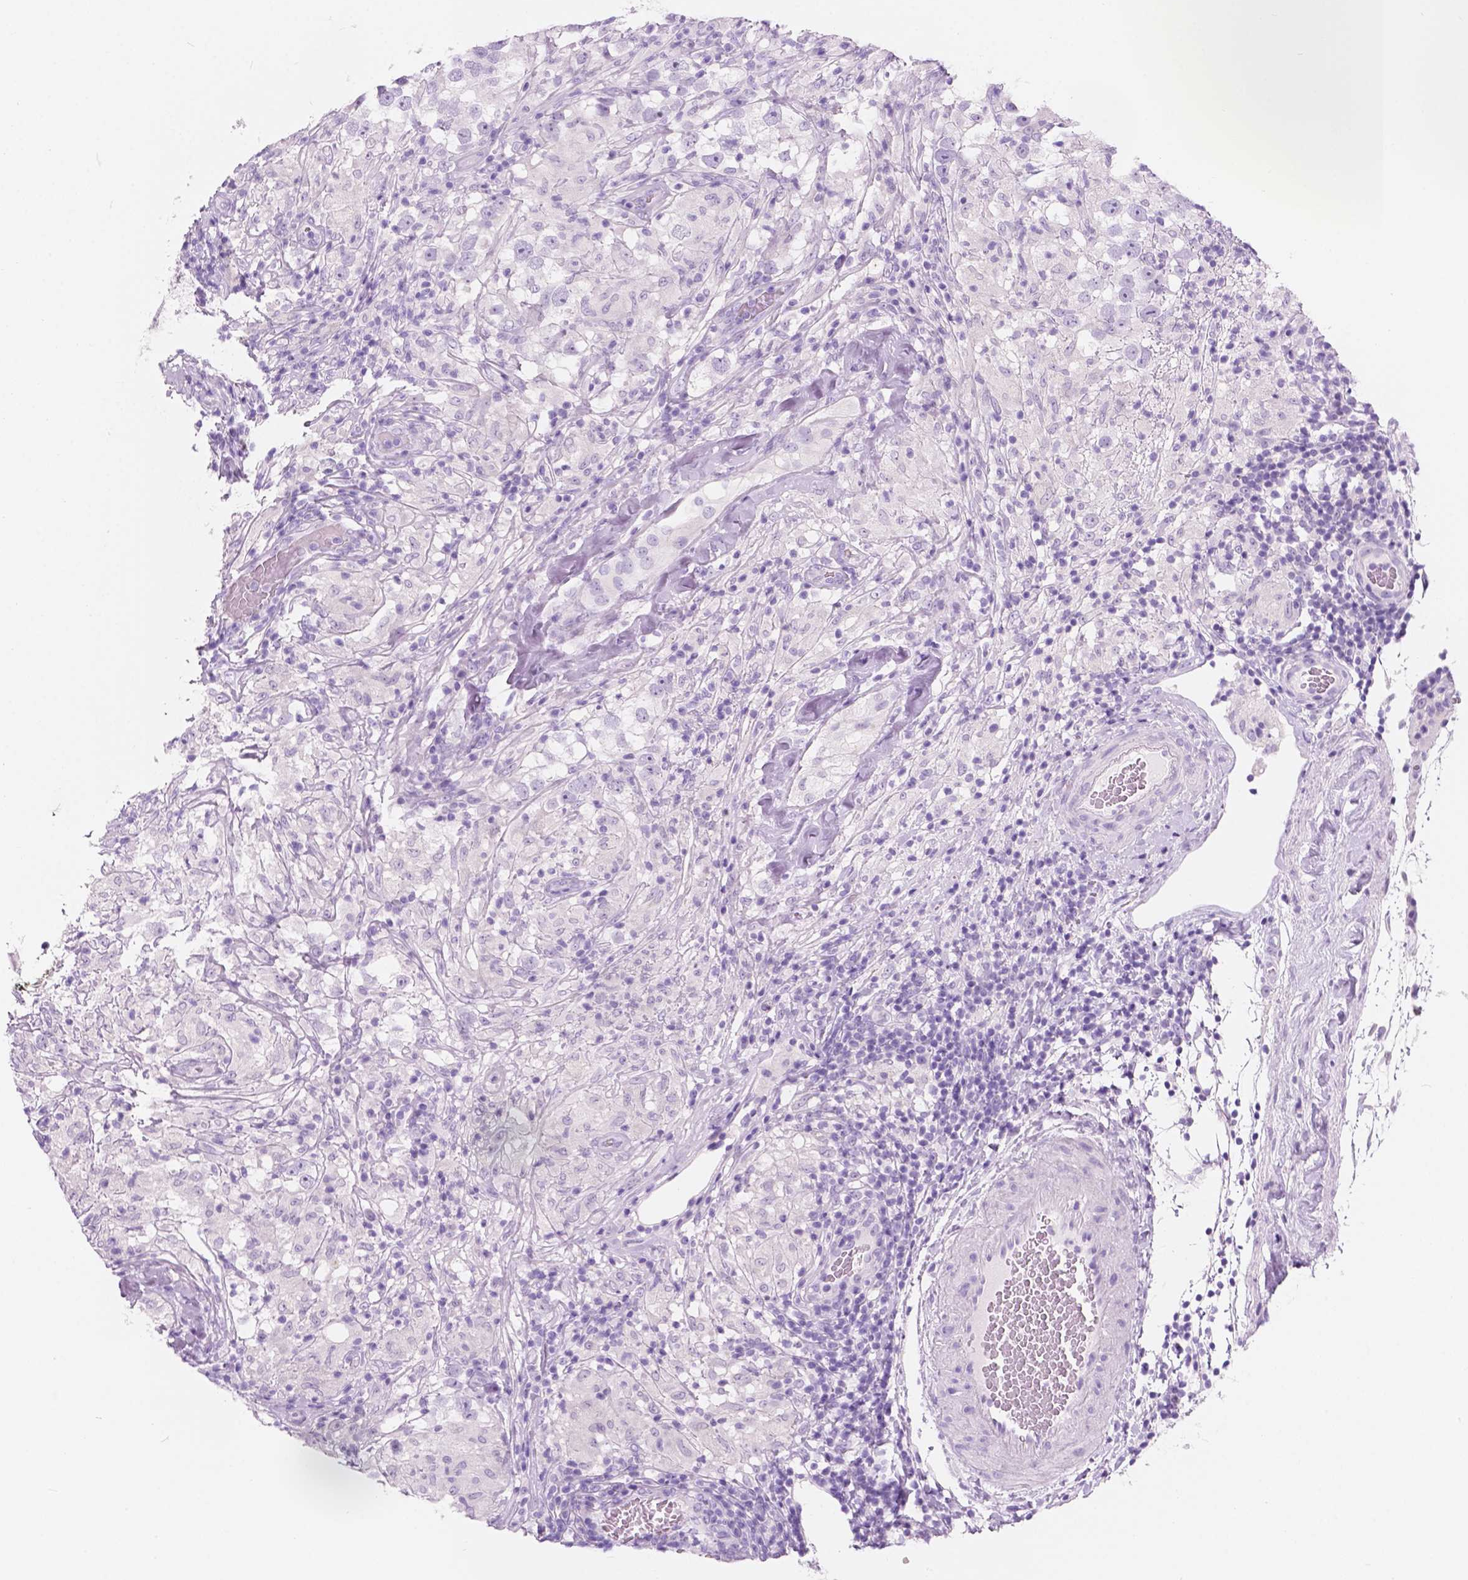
{"staining": {"intensity": "negative", "quantity": "none", "location": "none"}, "tissue": "testis cancer", "cell_type": "Tumor cells", "image_type": "cancer", "snomed": [{"axis": "morphology", "description": "Seminoma, NOS"}, {"axis": "topography", "description": "Testis"}], "caption": "IHC of testis seminoma exhibits no staining in tumor cells.", "gene": "CUZD1", "patient": {"sex": "male", "age": 46}}